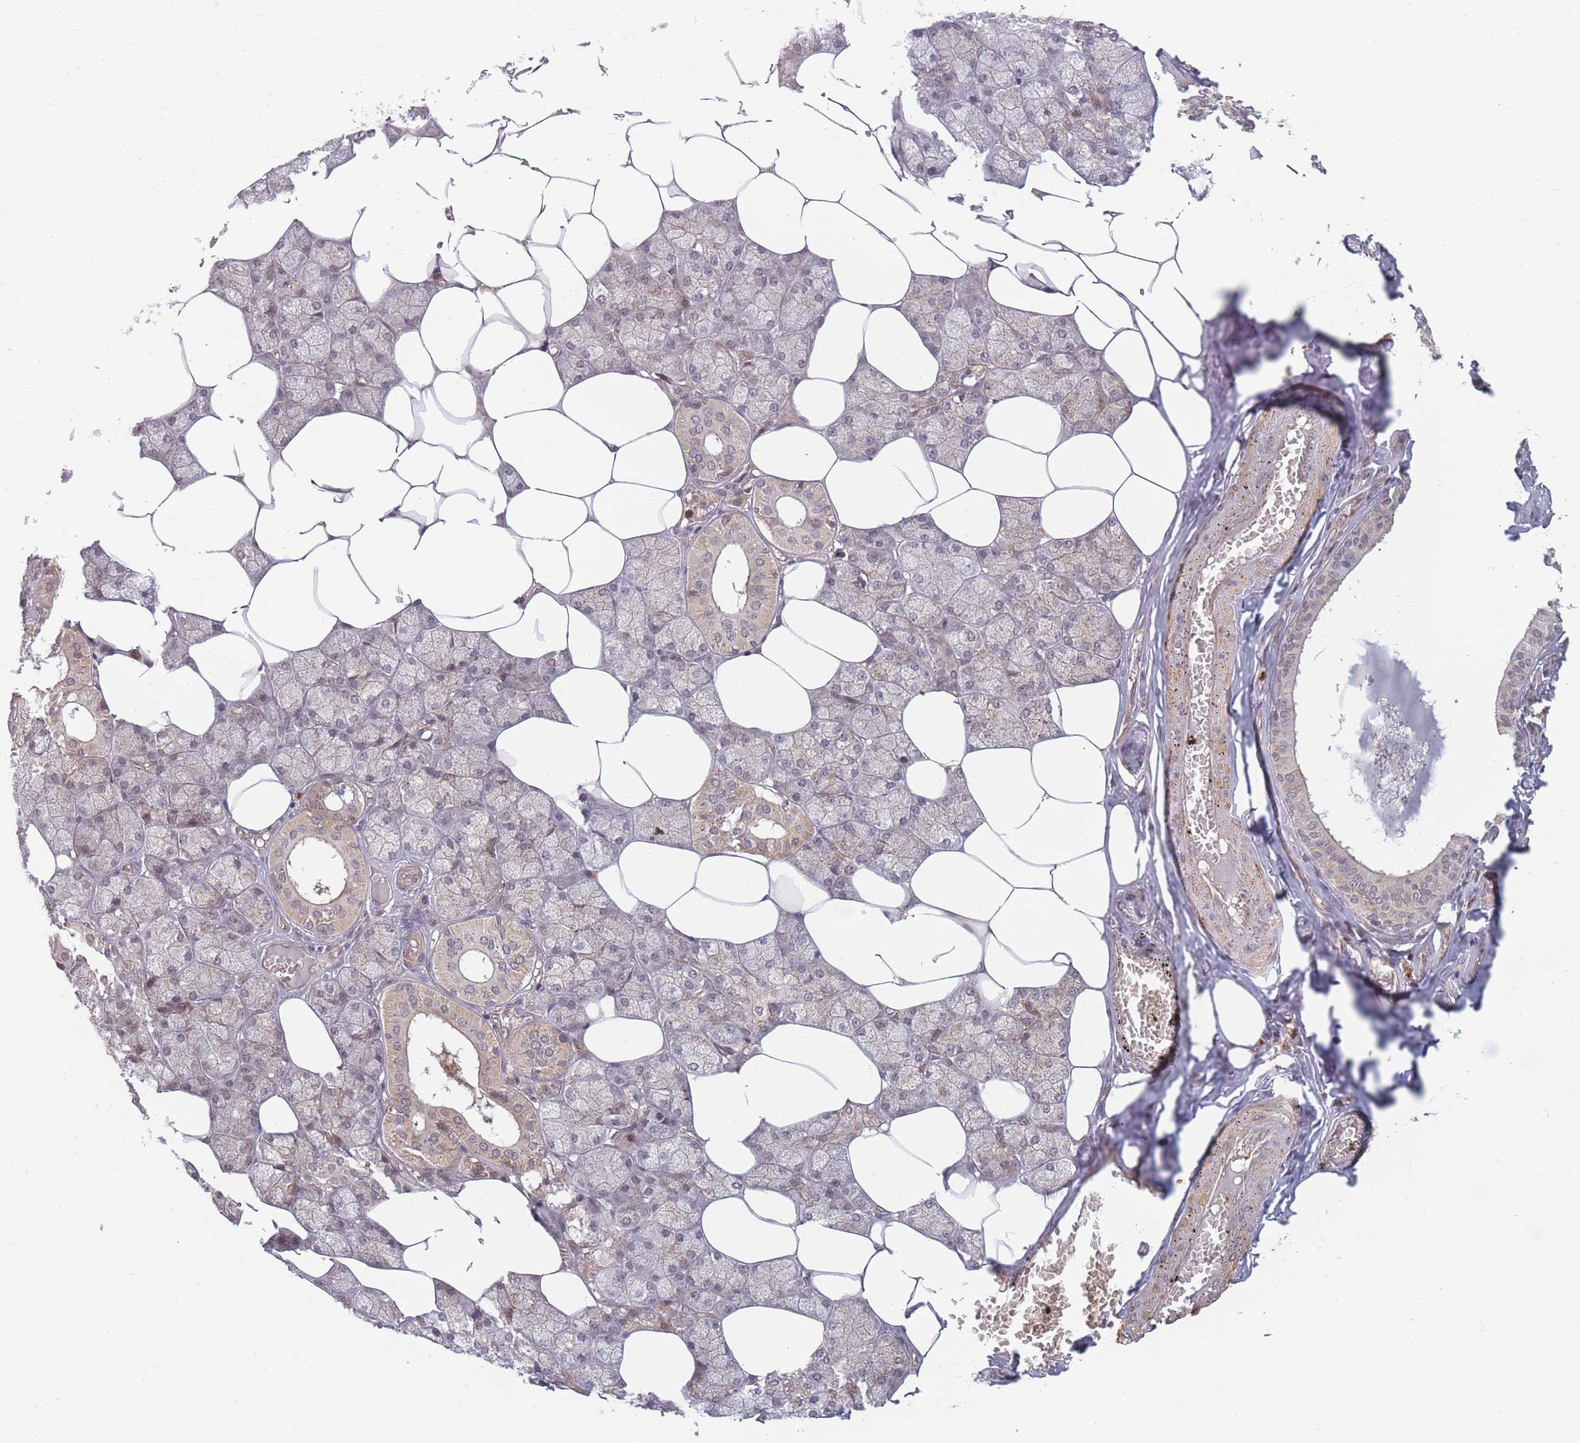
{"staining": {"intensity": "moderate", "quantity": "25%-75%", "location": "cytoplasmic/membranous"}, "tissue": "salivary gland", "cell_type": "Glandular cells", "image_type": "normal", "snomed": [{"axis": "morphology", "description": "Normal tissue, NOS"}, {"axis": "topography", "description": "Salivary gland"}], "caption": "Immunohistochemistry (IHC) of normal human salivary gland displays medium levels of moderate cytoplasmic/membranous expression in about 25%-75% of glandular cells. The protein is stained brown, and the nuclei are stained in blue (DAB IHC with brightfield microscopy, high magnification).", "gene": "FAM153A", "patient": {"sex": "male", "age": 62}}